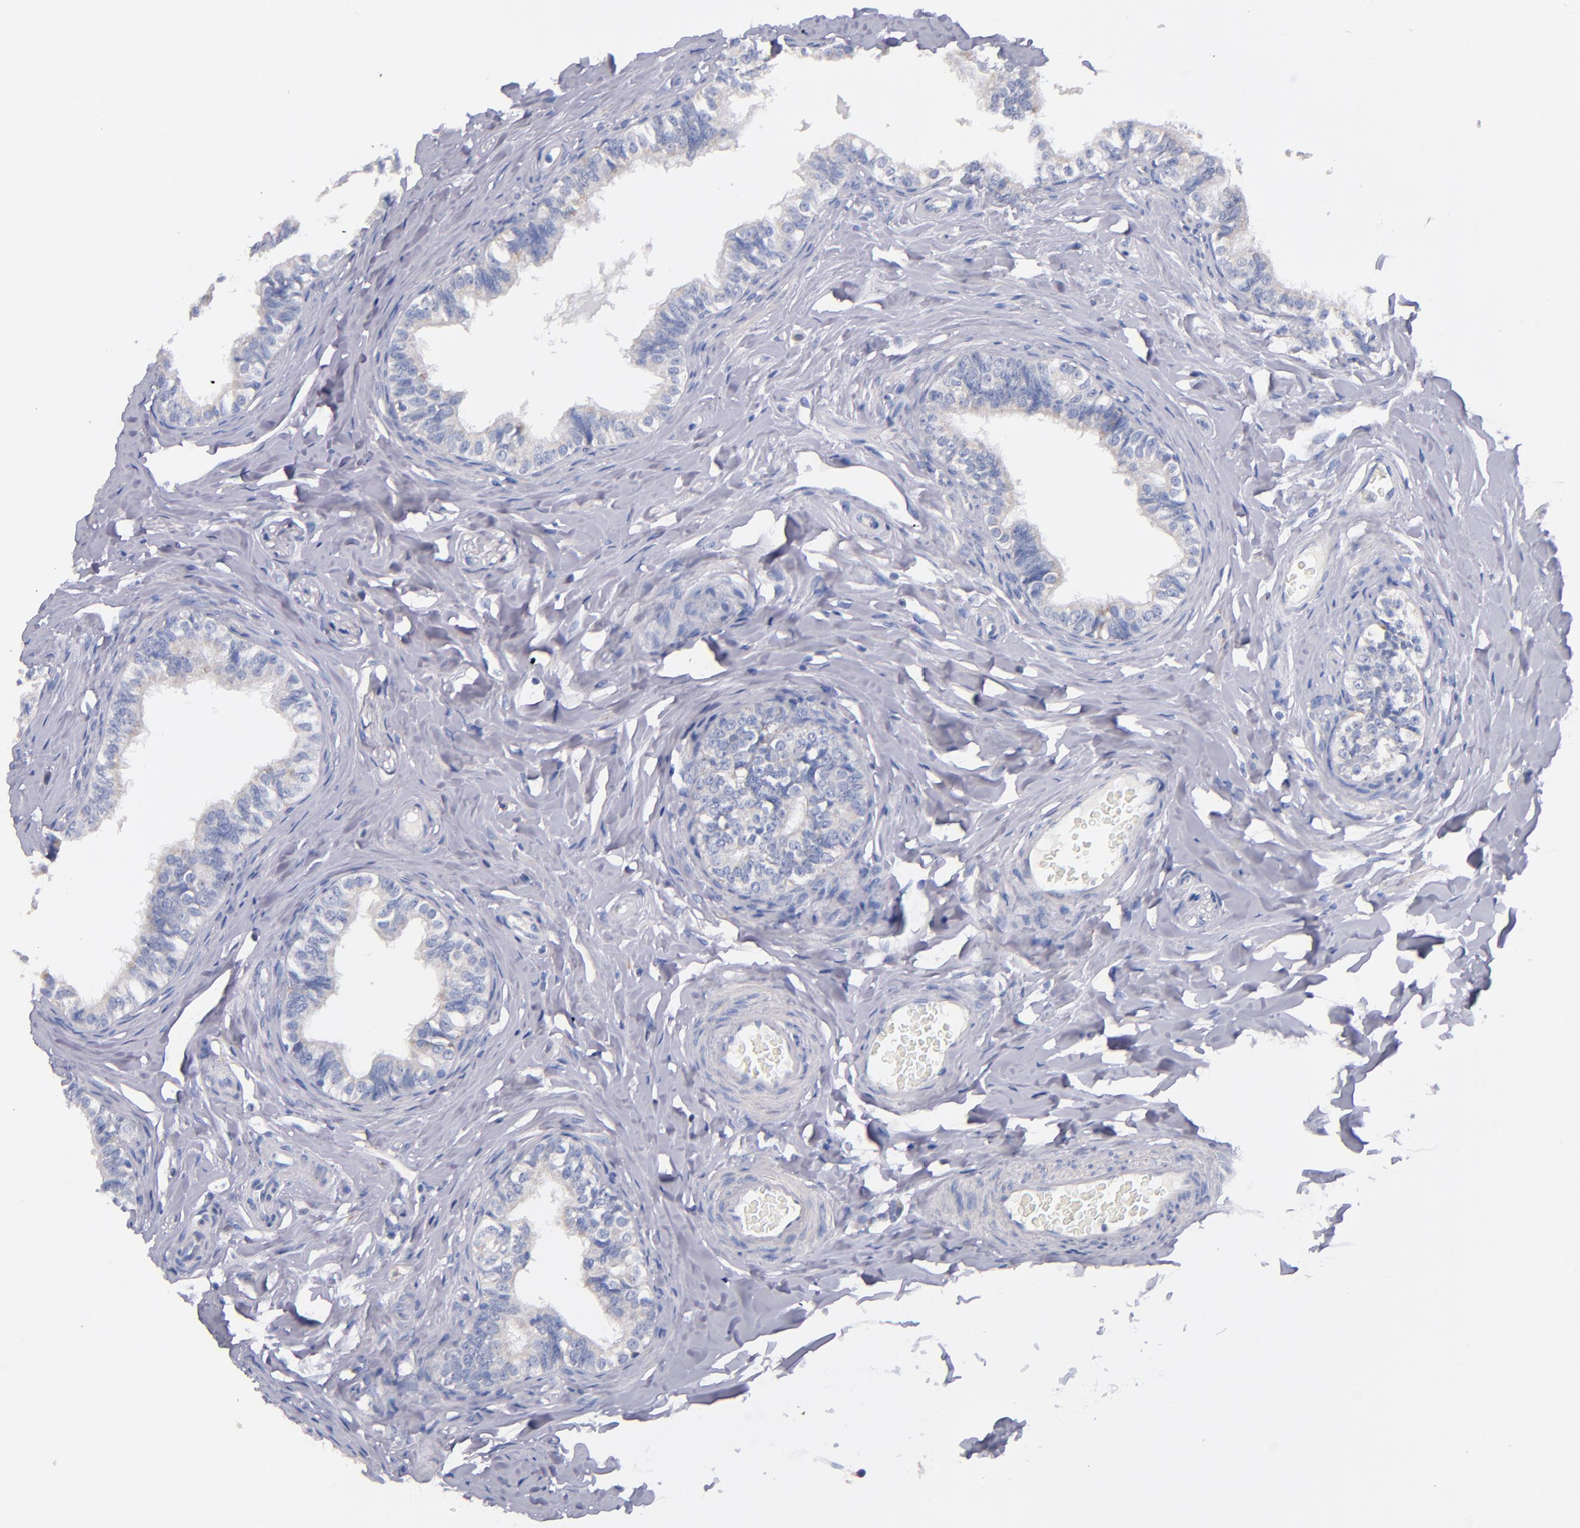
{"staining": {"intensity": "negative", "quantity": "none", "location": "none"}, "tissue": "epididymis", "cell_type": "Glandular cells", "image_type": "normal", "snomed": [{"axis": "morphology", "description": "Normal tissue, NOS"}, {"axis": "topography", "description": "Soft tissue"}, {"axis": "topography", "description": "Epididymis"}], "caption": "DAB (3,3'-diaminobenzidine) immunohistochemical staining of unremarkable human epididymis reveals no significant expression in glandular cells.", "gene": "CNTNAP2", "patient": {"sex": "male", "age": 26}}